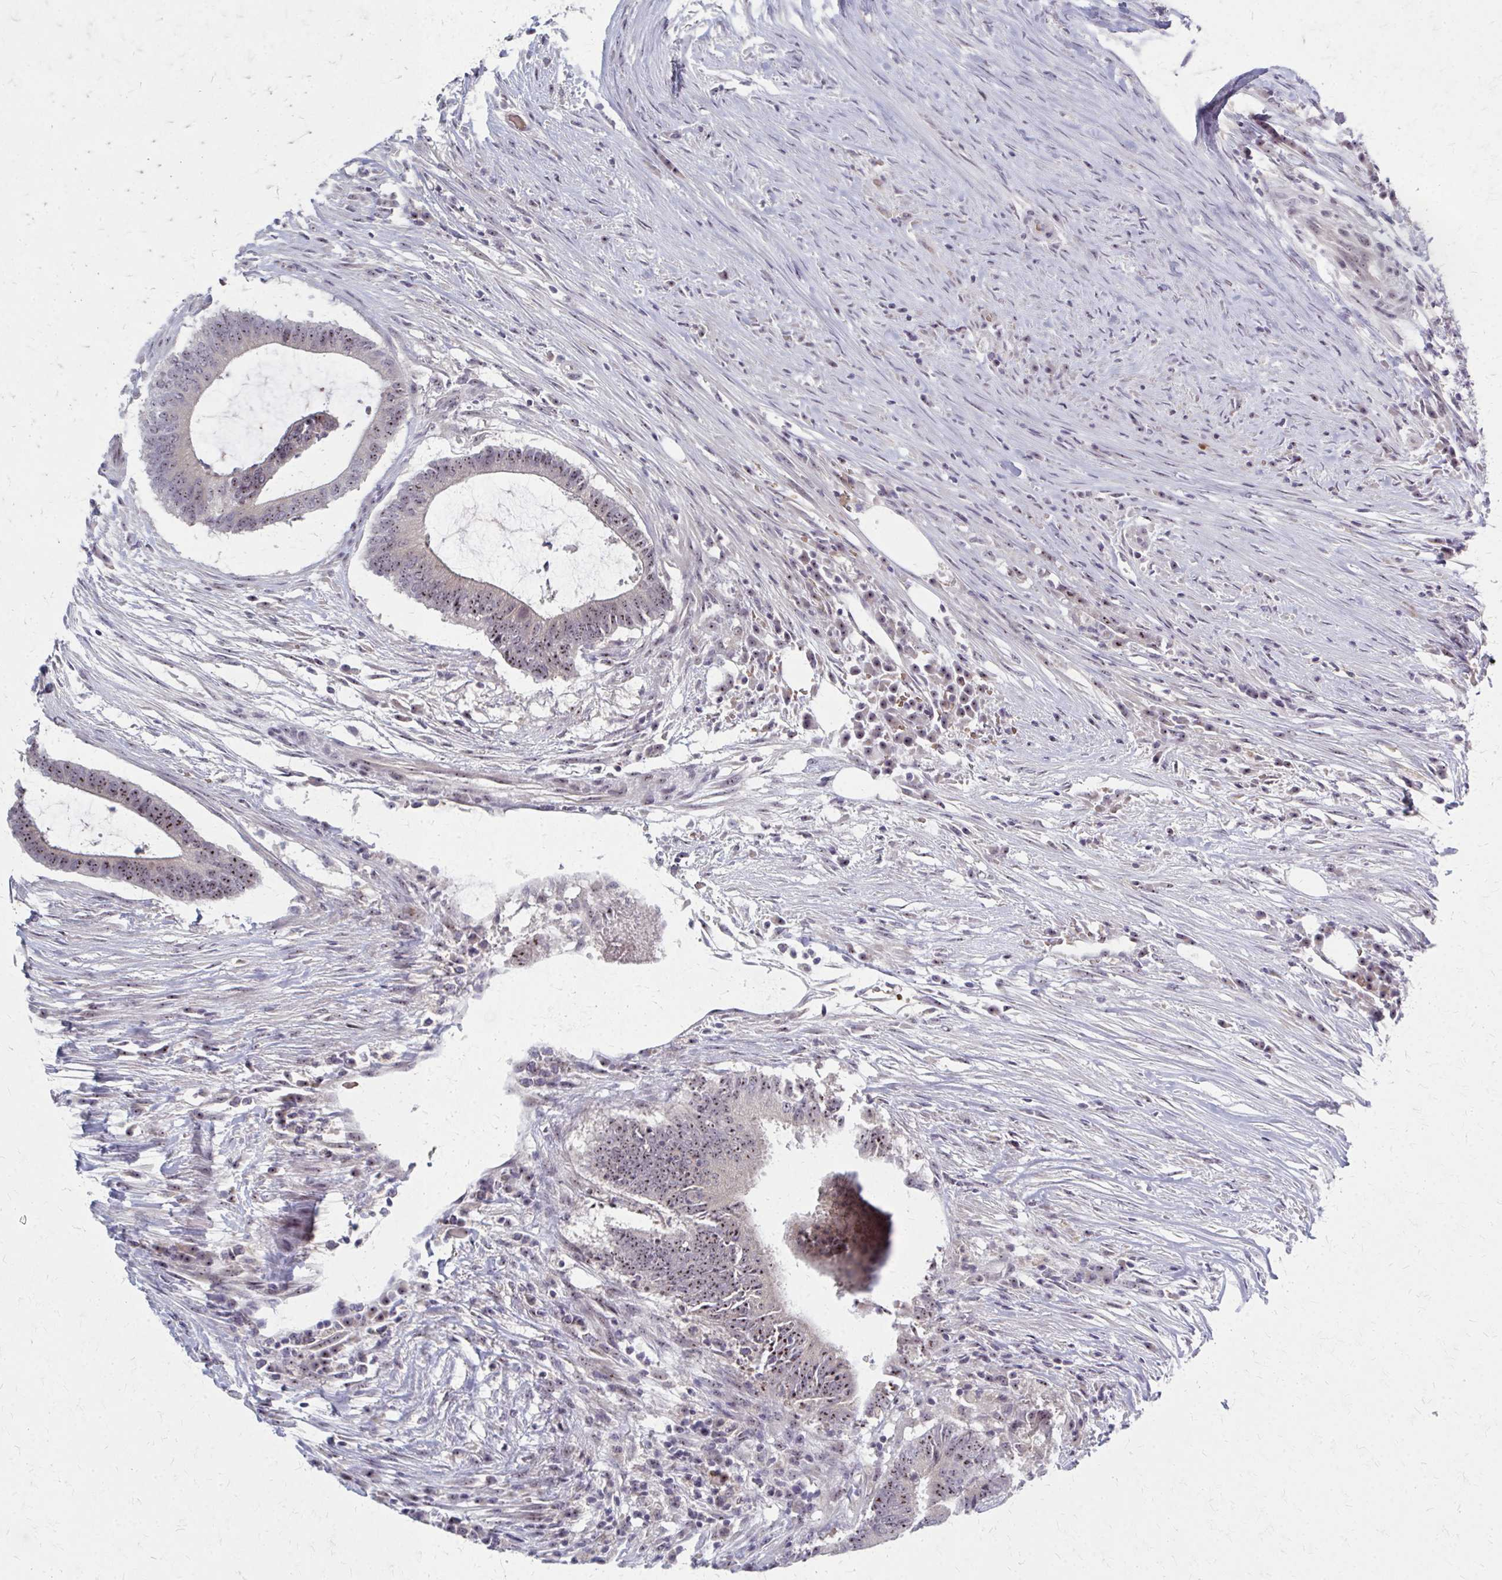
{"staining": {"intensity": "moderate", "quantity": ">75%", "location": "nuclear"}, "tissue": "colorectal cancer", "cell_type": "Tumor cells", "image_type": "cancer", "snomed": [{"axis": "morphology", "description": "Adenocarcinoma, NOS"}, {"axis": "topography", "description": "Colon"}], "caption": "High-power microscopy captured an IHC micrograph of colorectal cancer, revealing moderate nuclear positivity in about >75% of tumor cells.", "gene": "NUDT16", "patient": {"sex": "female", "age": 43}}